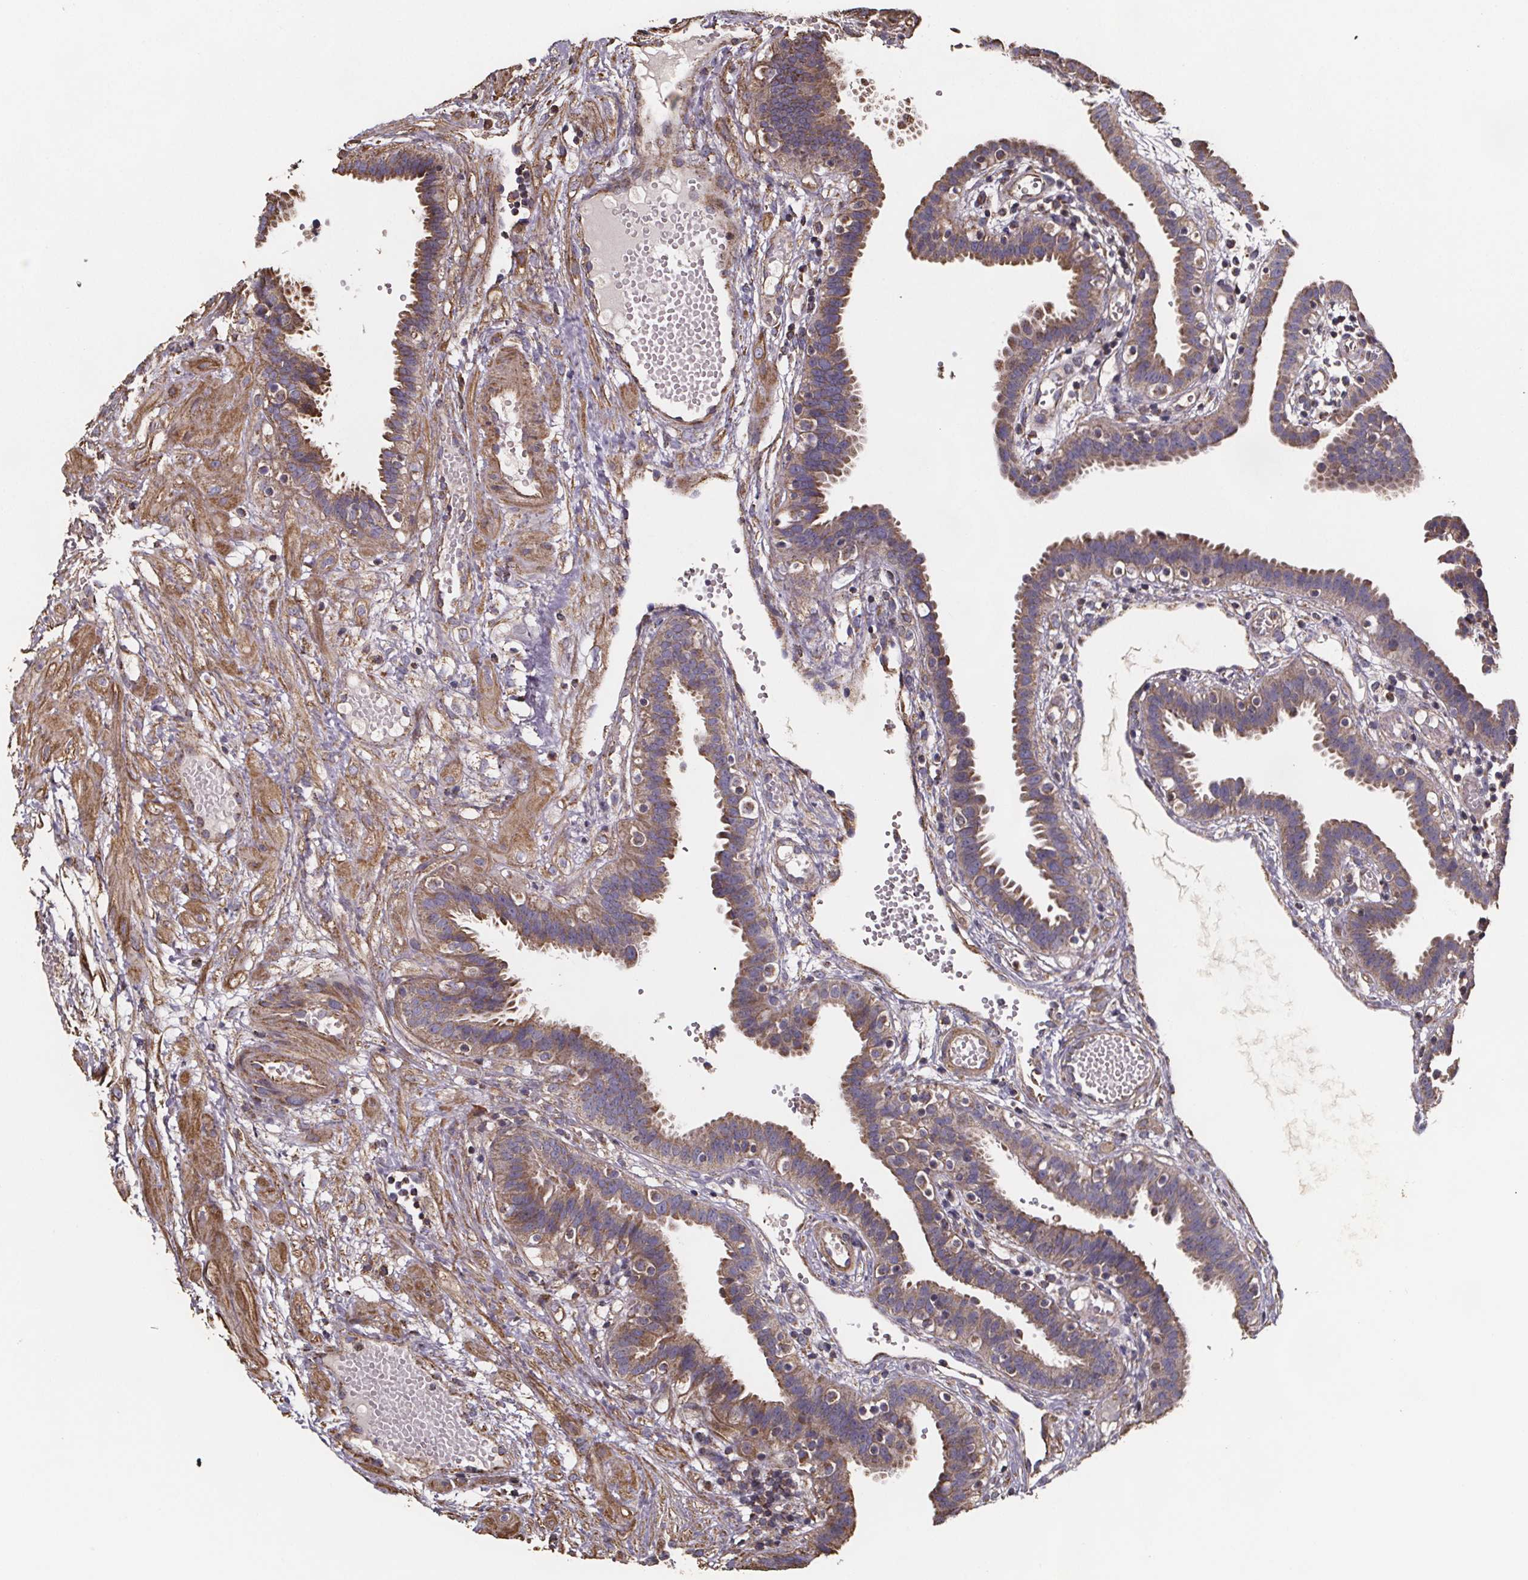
{"staining": {"intensity": "moderate", "quantity": ">75%", "location": "cytoplasmic/membranous"}, "tissue": "fallopian tube", "cell_type": "Glandular cells", "image_type": "normal", "snomed": [{"axis": "morphology", "description": "Normal tissue, NOS"}, {"axis": "topography", "description": "Fallopian tube"}], "caption": "Immunohistochemical staining of unremarkable fallopian tube displays >75% levels of moderate cytoplasmic/membranous protein expression in approximately >75% of glandular cells.", "gene": "SLC35D2", "patient": {"sex": "female", "age": 37}}